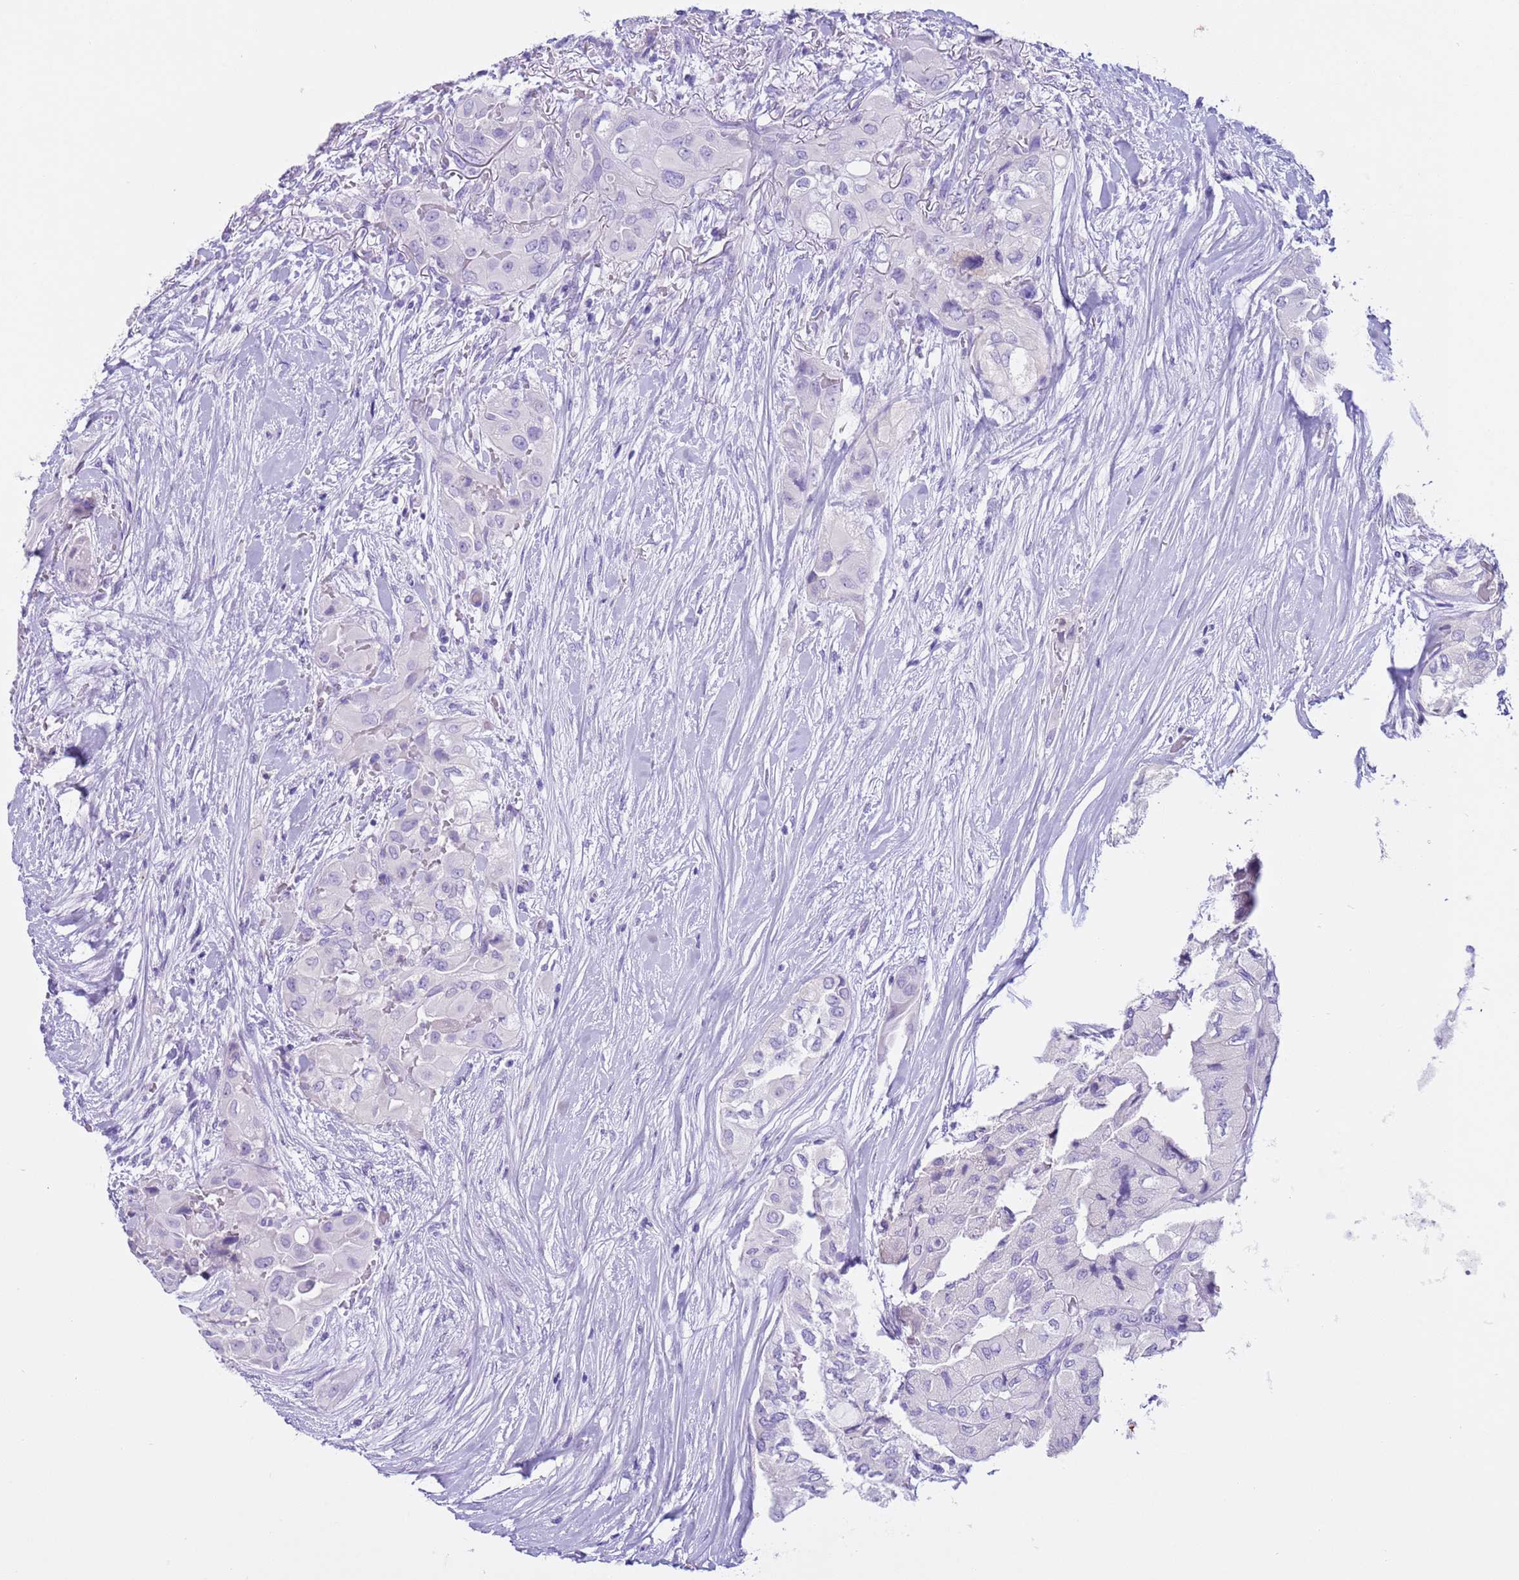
{"staining": {"intensity": "negative", "quantity": "none", "location": "none"}, "tissue": "thyroid cancer", "cell_type": "Tumor cells", "image_type": "cancer", "snomed": [{"axis": "morphology", "description": "Papillary adenocarcinoma, NOS"}, {"axis": "topography", "description": "Thyroid gland"}], "caption": "A photomicrograph of human papillary adenocarcinoma (thyroid) is negative for staining in tumor cells.", "gene": "CPB1", "patient": {"sex": "female", "age": 59}}